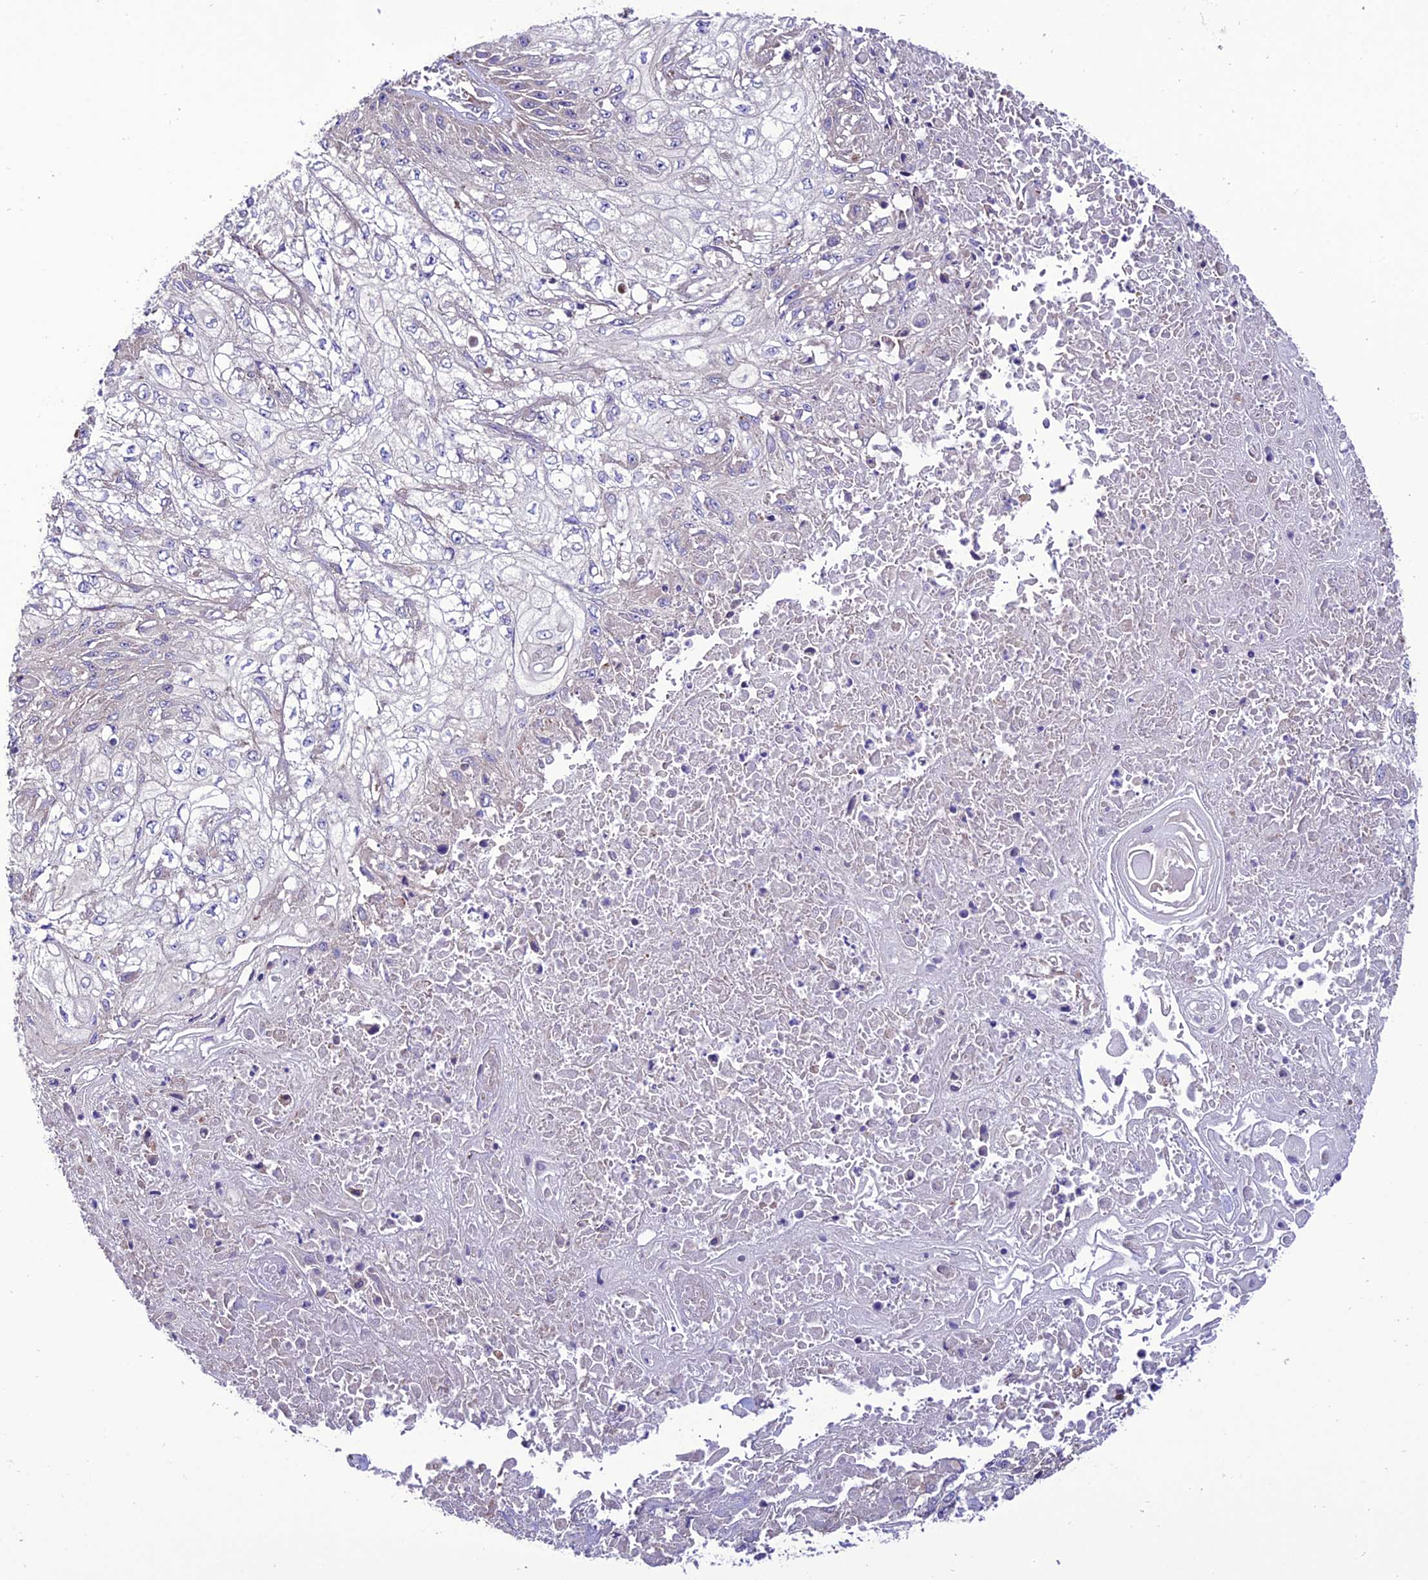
{"staining": {"intensity": "negative", "quantity": "none", "location": "none"}, "tissue": "skin cancer", "cell_type": "Tumor cells", "image_type": "cancer", "snomed": [{"axis": "morphology", "description": "Squamous cell carcinoma, NOS"}, {"axis": "morphology", "description": "Squamous cell carcinoma, metastatic, NOS"}, {"axis": "topography", "description": "Skin"}, {"axis": "topography", "description": "Lymph node"}], "caption": "Tumor cells show no significant protein staining in skin cancer (metastatic squamous cell carcinoma).", "gene": "PPIL3", "patient": {"sex": "male", "age": 75}}